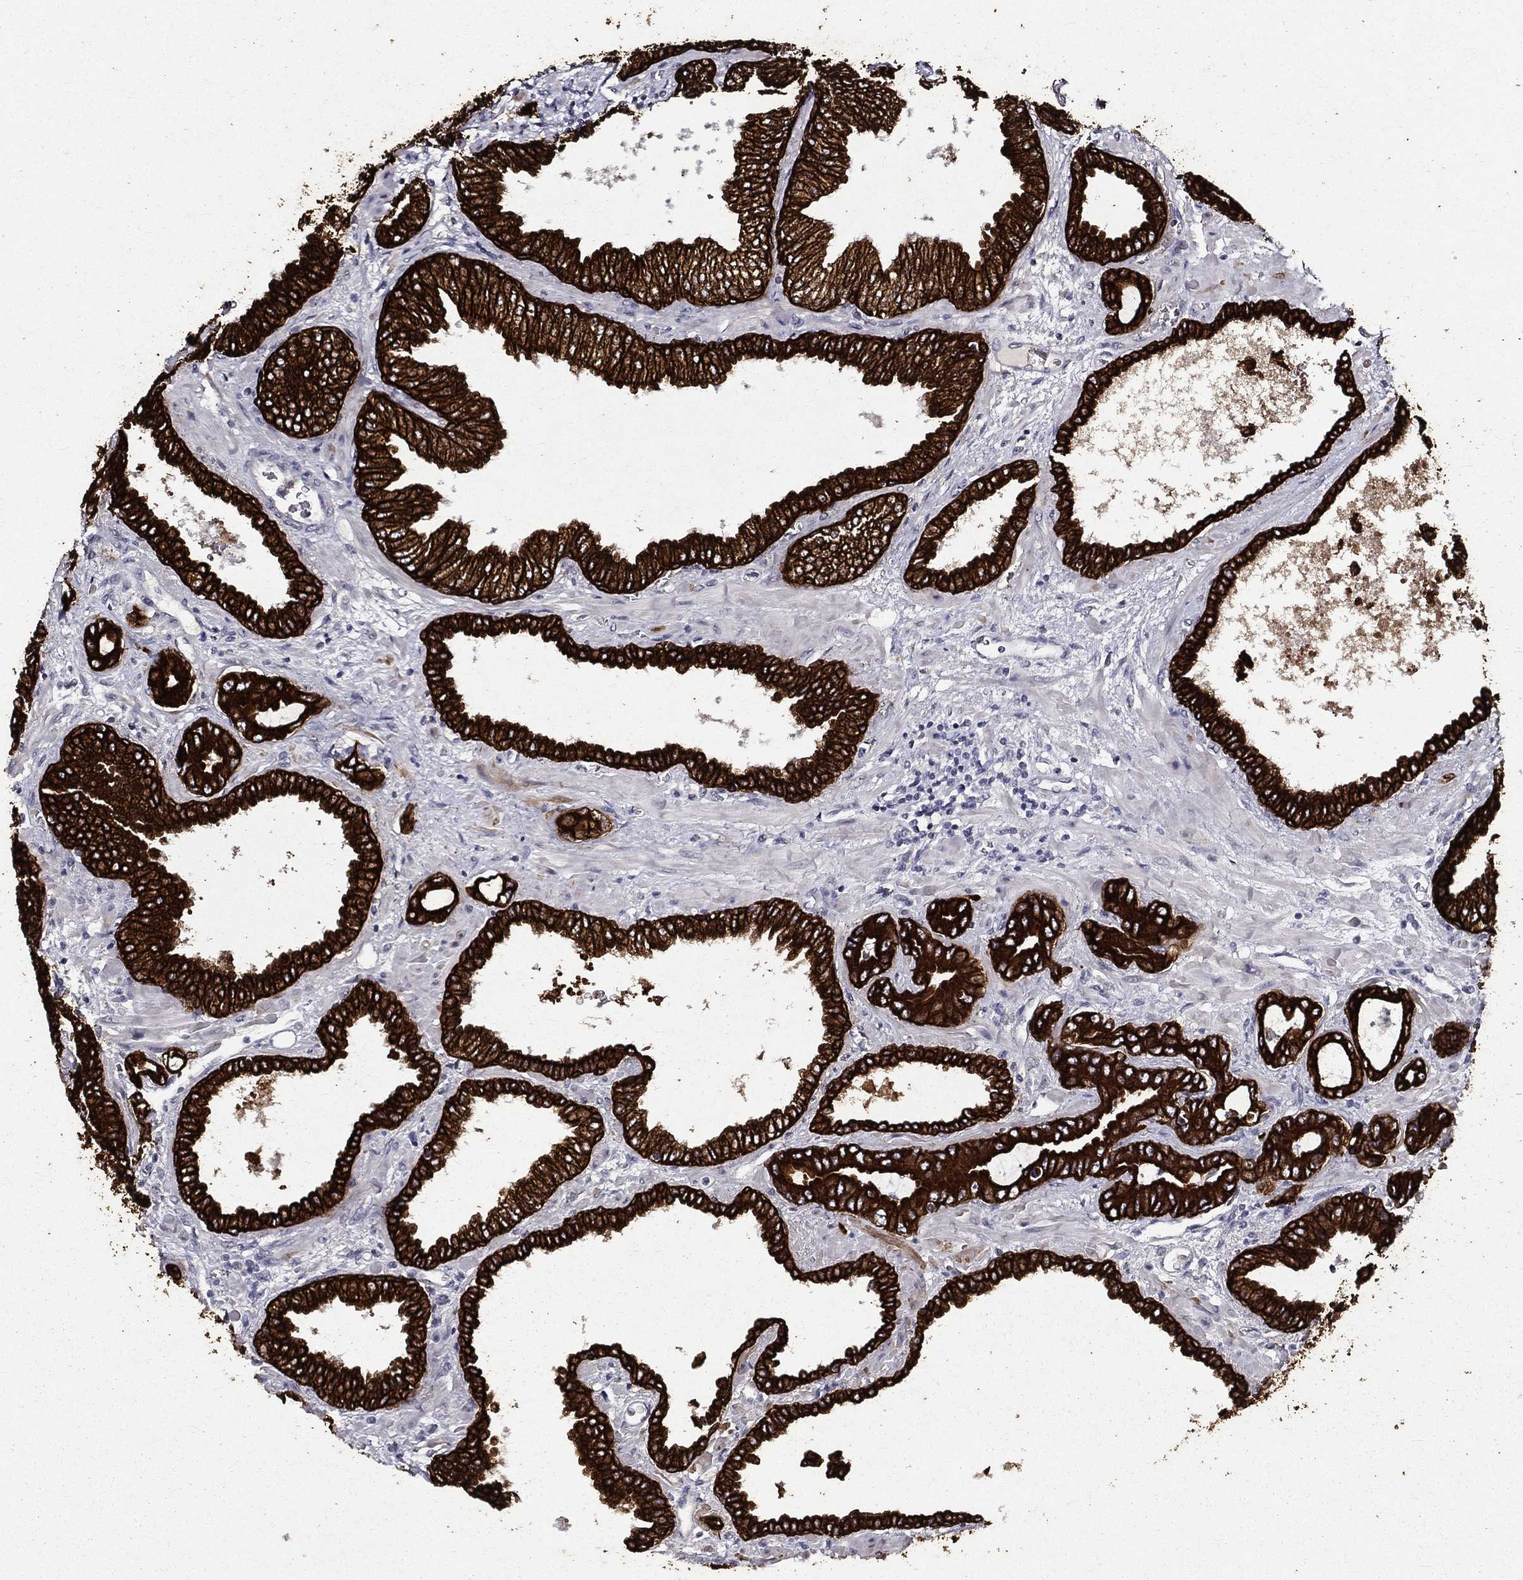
{"staining": {"intensity": "strong", "quantity": ">75%", "location": "cytoplasmic/membranous"}, "tissue": "prostate cancer", "cell_type": "Tumor cells", "image_type": "cancer", "snomed": [{"axis": "morphology", "description": "Adenocarcinoma, Low grade"}, {"axis": "topography", "description": "Prostate"}], "caption": "IHC image of human prostate cancer stained for a protein (brown), which displays high levels of strong cytoplasmic/membranous staining in about >75% of tumor cells.", "gene": "KRT7", "patient": {"sex": "male", "age": 68}}